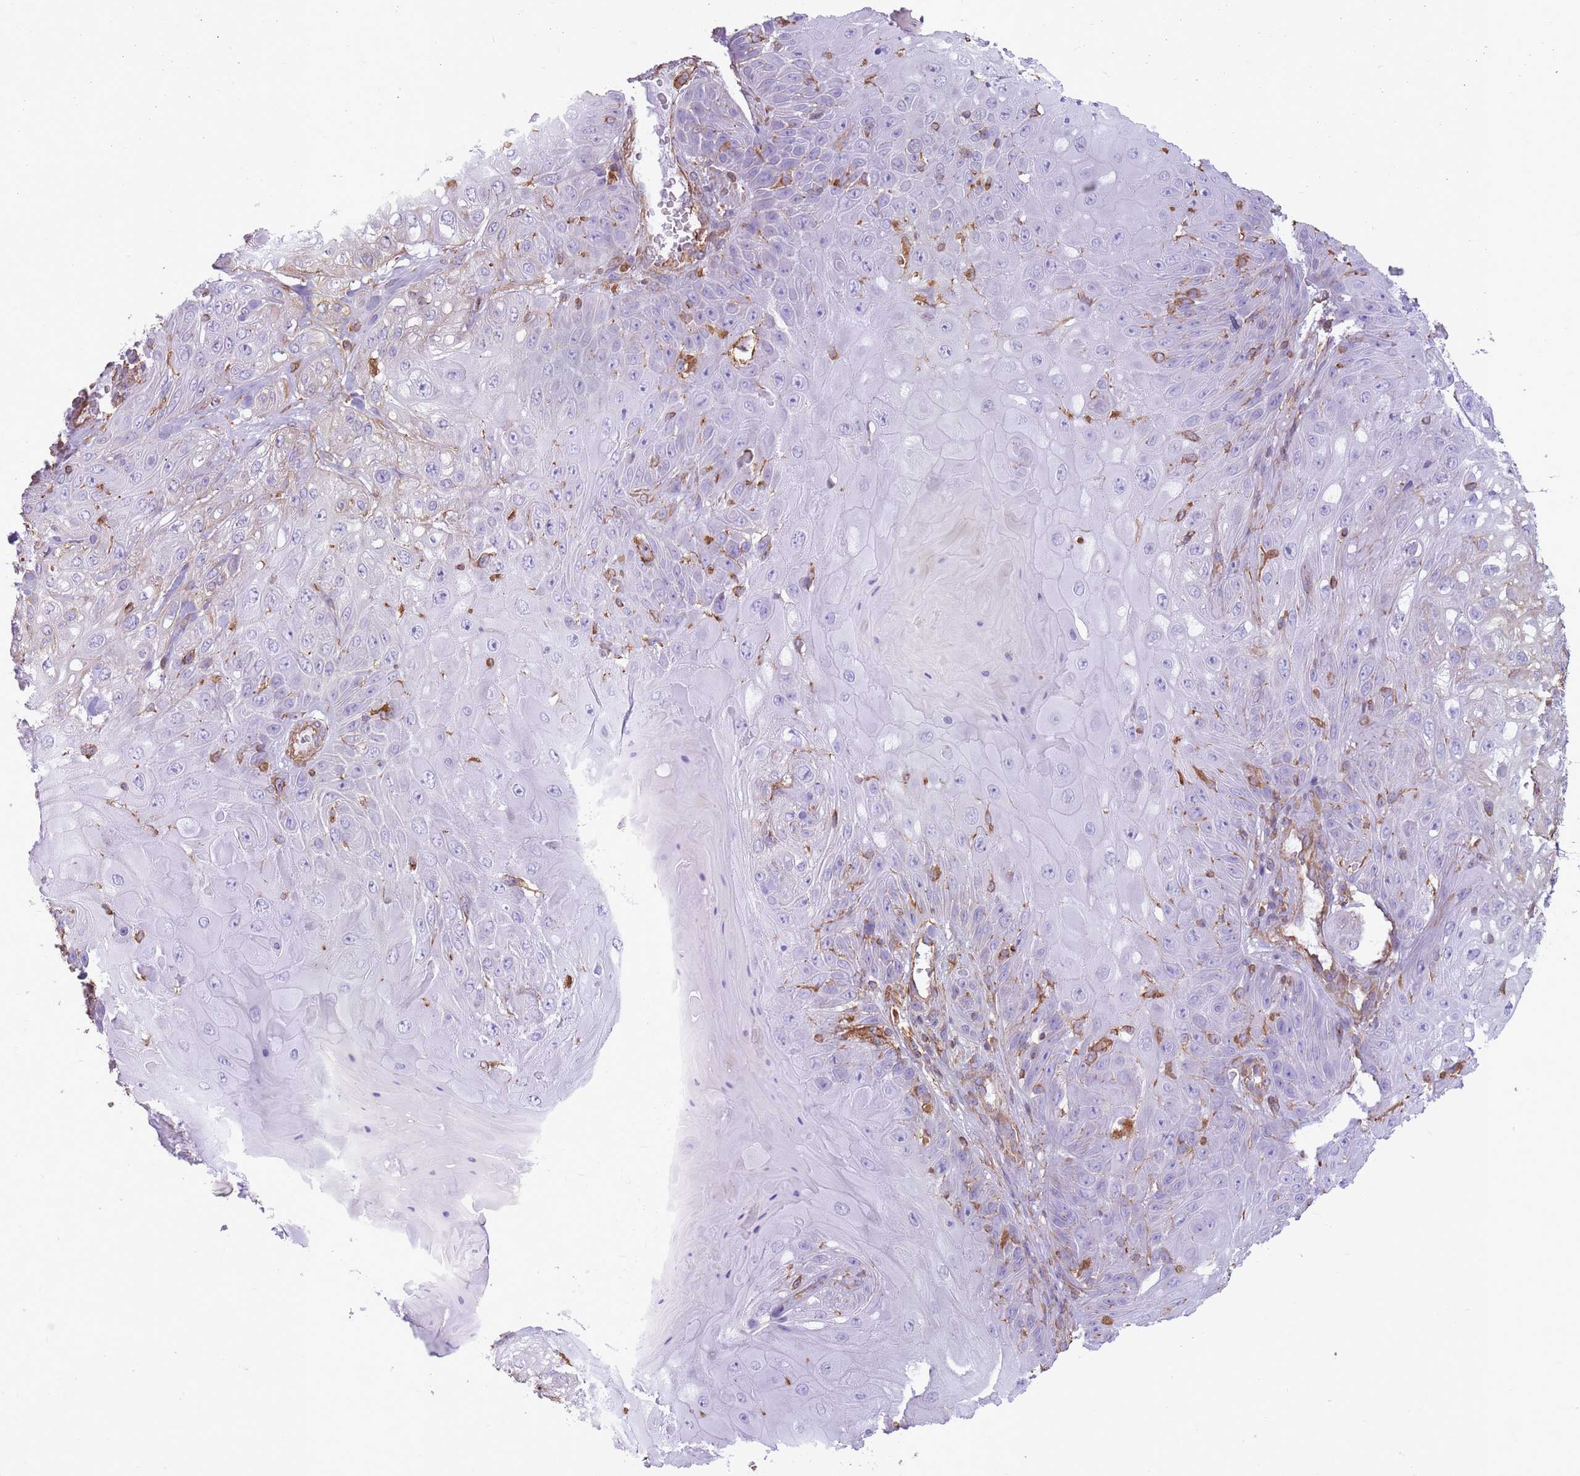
{"staining": {"intensity": "negative", "quantity": "none", "location": "none"}, "tissue": "skin cancer", "cell_type": "Tumor cells", "image_type": "cancer", "snomed": [{"axis": "morphology", "description": "Normal tissue, NOS"}, {"axis": "morphology", "description": "Squamous cell carcinoma, NOS"}, {"axis": "topography", "description": "Skin"}, {"axis": "topography", "description": "Cartilage tissue"}], "caption": "Immunohistochemistry of human squamous cell carcinoma (skin) displays no expression in tumor cells. (DAB immunohistochemistry (IHC) visualized using brightfield microscopy, high magnification).", "gene": "ADD1", "patient": {"sex": "female", "age": 79}}